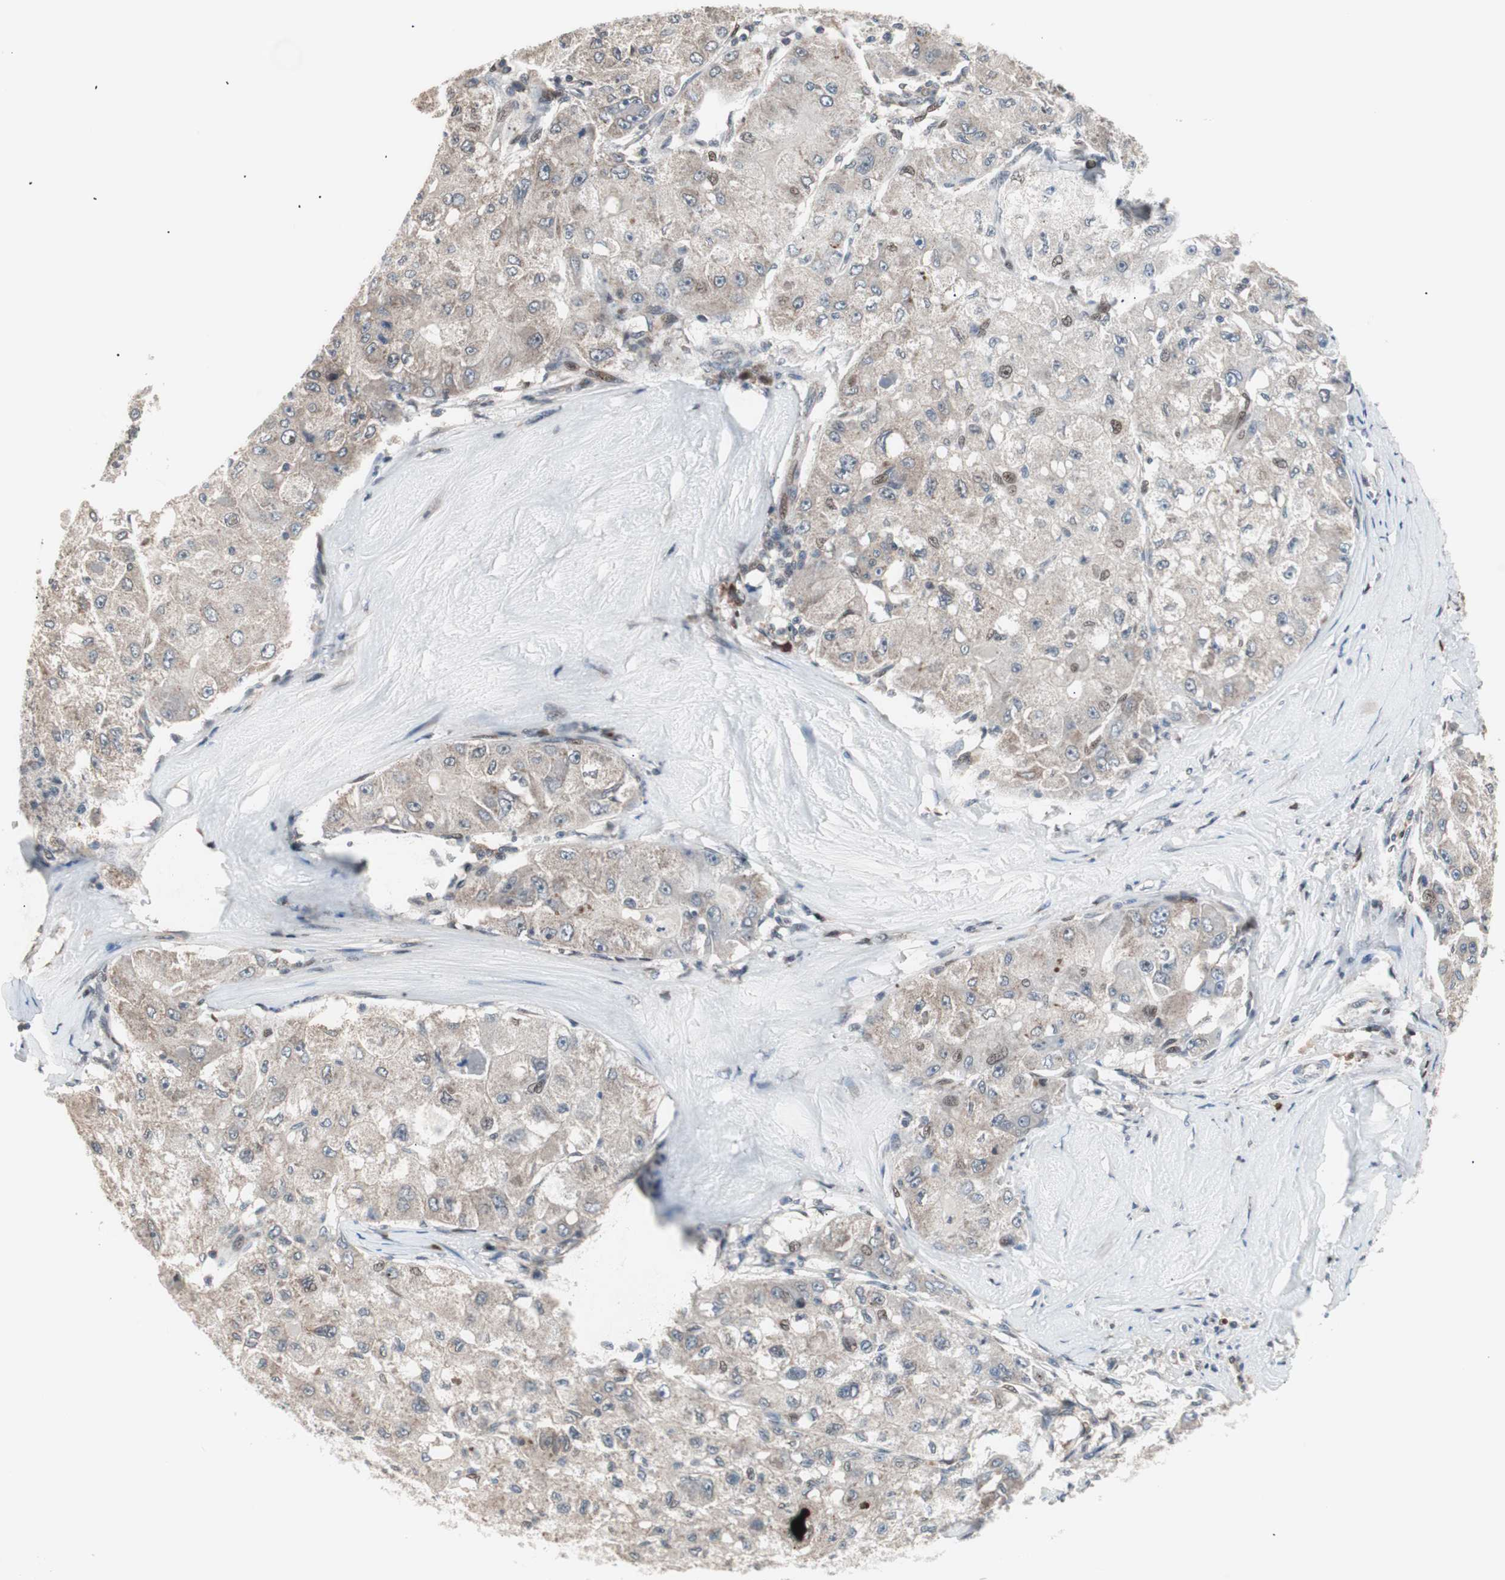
{"staining": {"intensity": "weak", "quantity": "<25%", "location": "cytoplasmic/membranous"}, "tissue": "liver cancer", "cell_type": "Tumor cells", "image_type": "cancer", "snomed": [{"axis": "morphology", "description": "Carcinoma, Hepatocellular, NOS"}, {"axis": "topography", "description": "Liver"}], "caption": "High magnification brightfield microscopy of liver cancer (hepatocellular carcinoma) stained with DAB (3,3'-diaminobenzidine) (brown) and counterstained with hematoxylin (blue): tumor cells show no significant expression. (Immunohistochemistry, brightfield microscopy, high magnification).", "gene": "POLH", "patient": {"sex": "male", "age": 80}}